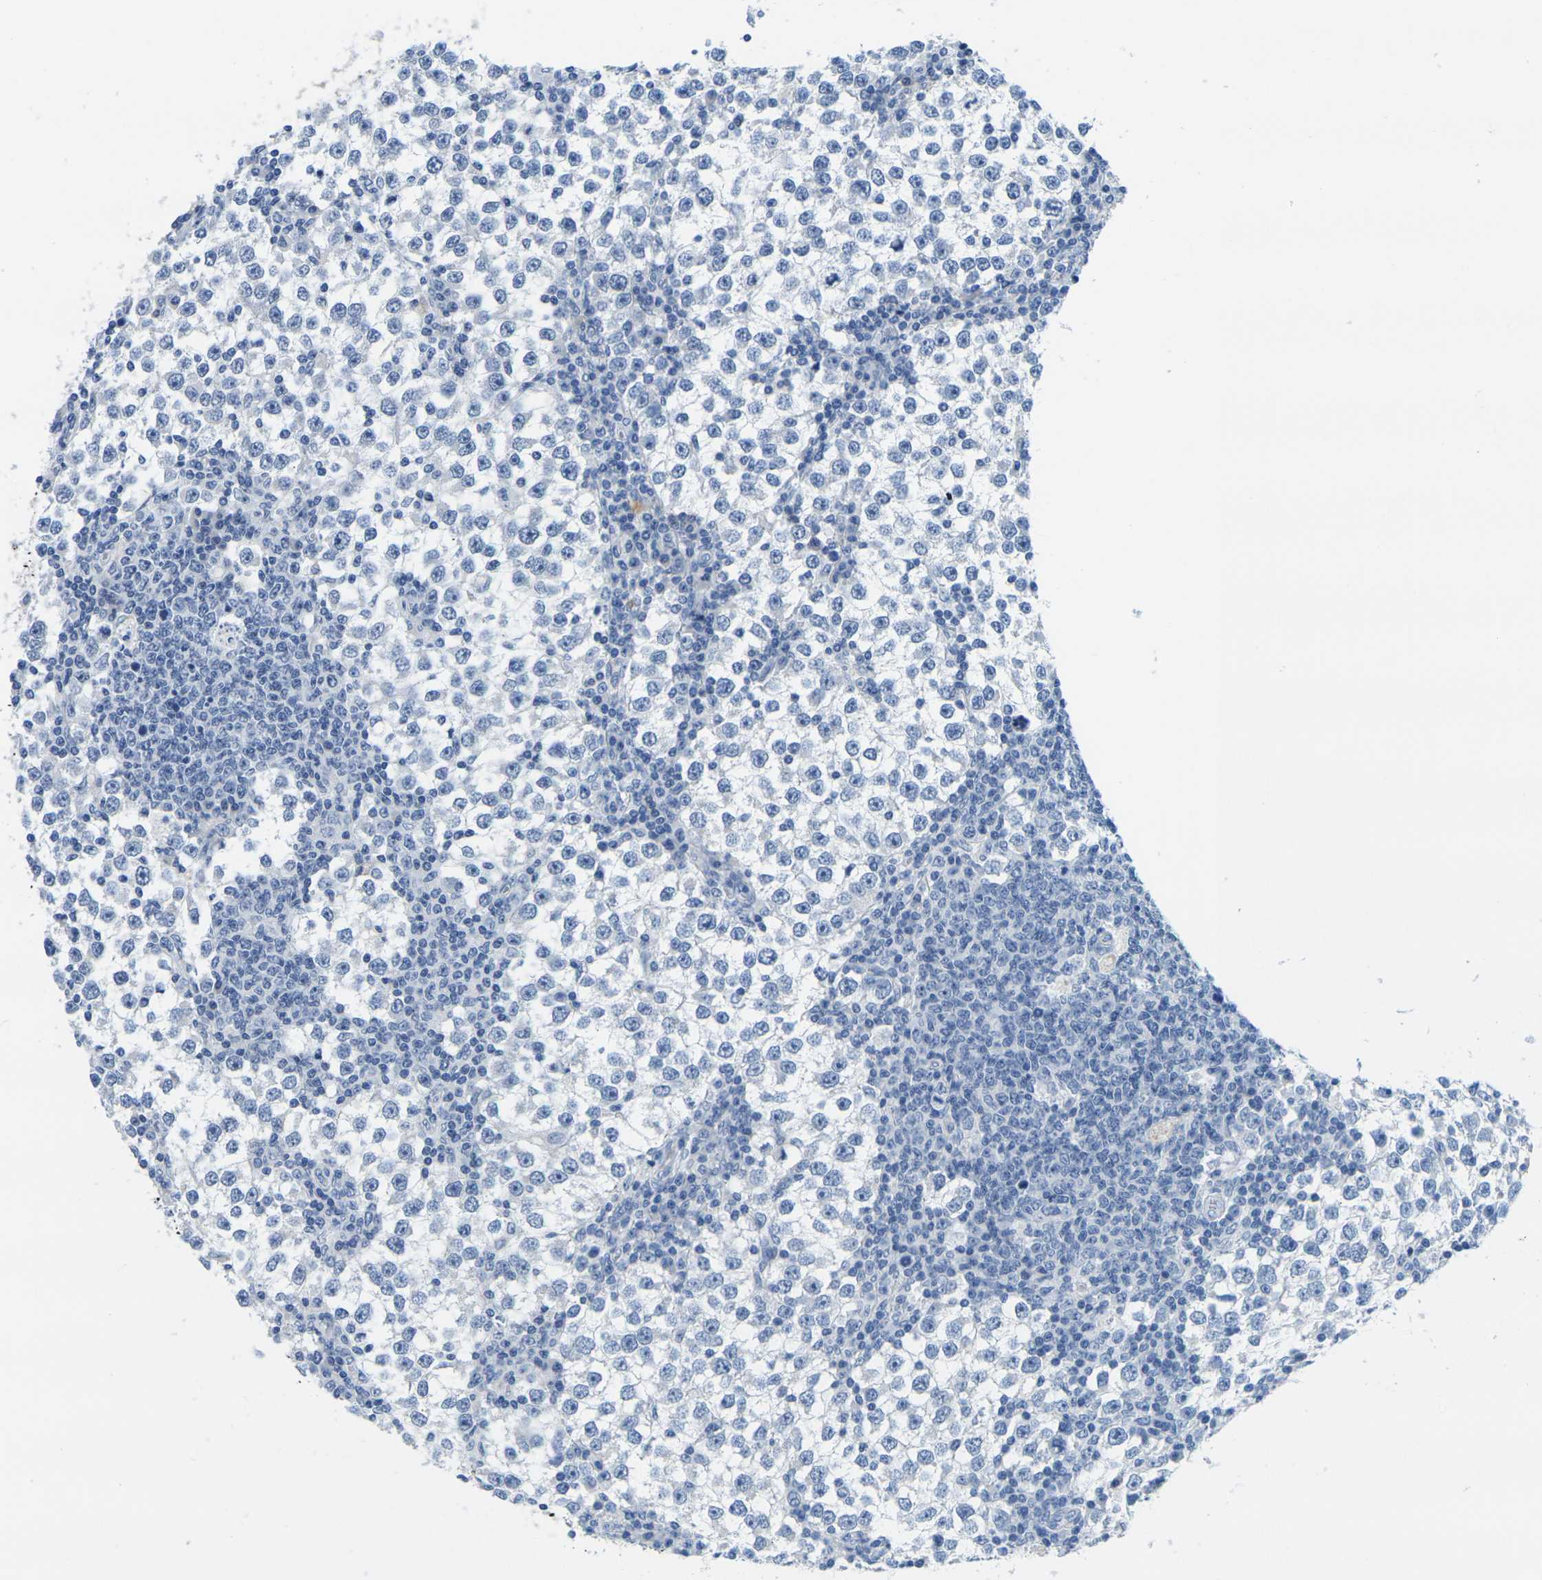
{"staining": {"intensity": "negative", "quantity": "none", "location": "none"}, "tissue": "testis cancer", "cell_type": "Tumor cells", "image_type": "cancer", "snomed": [{"axis": "morphology", "description": "Seminoma, NOS"}, {"axis": "topography", "description": "Testis"}], "caption": "Photomicrograph shows no protein staining in tumor cells of testis seminoma tissue.", "gene": "FAM3D", "patient": {"sex": "male", "age": 65}}